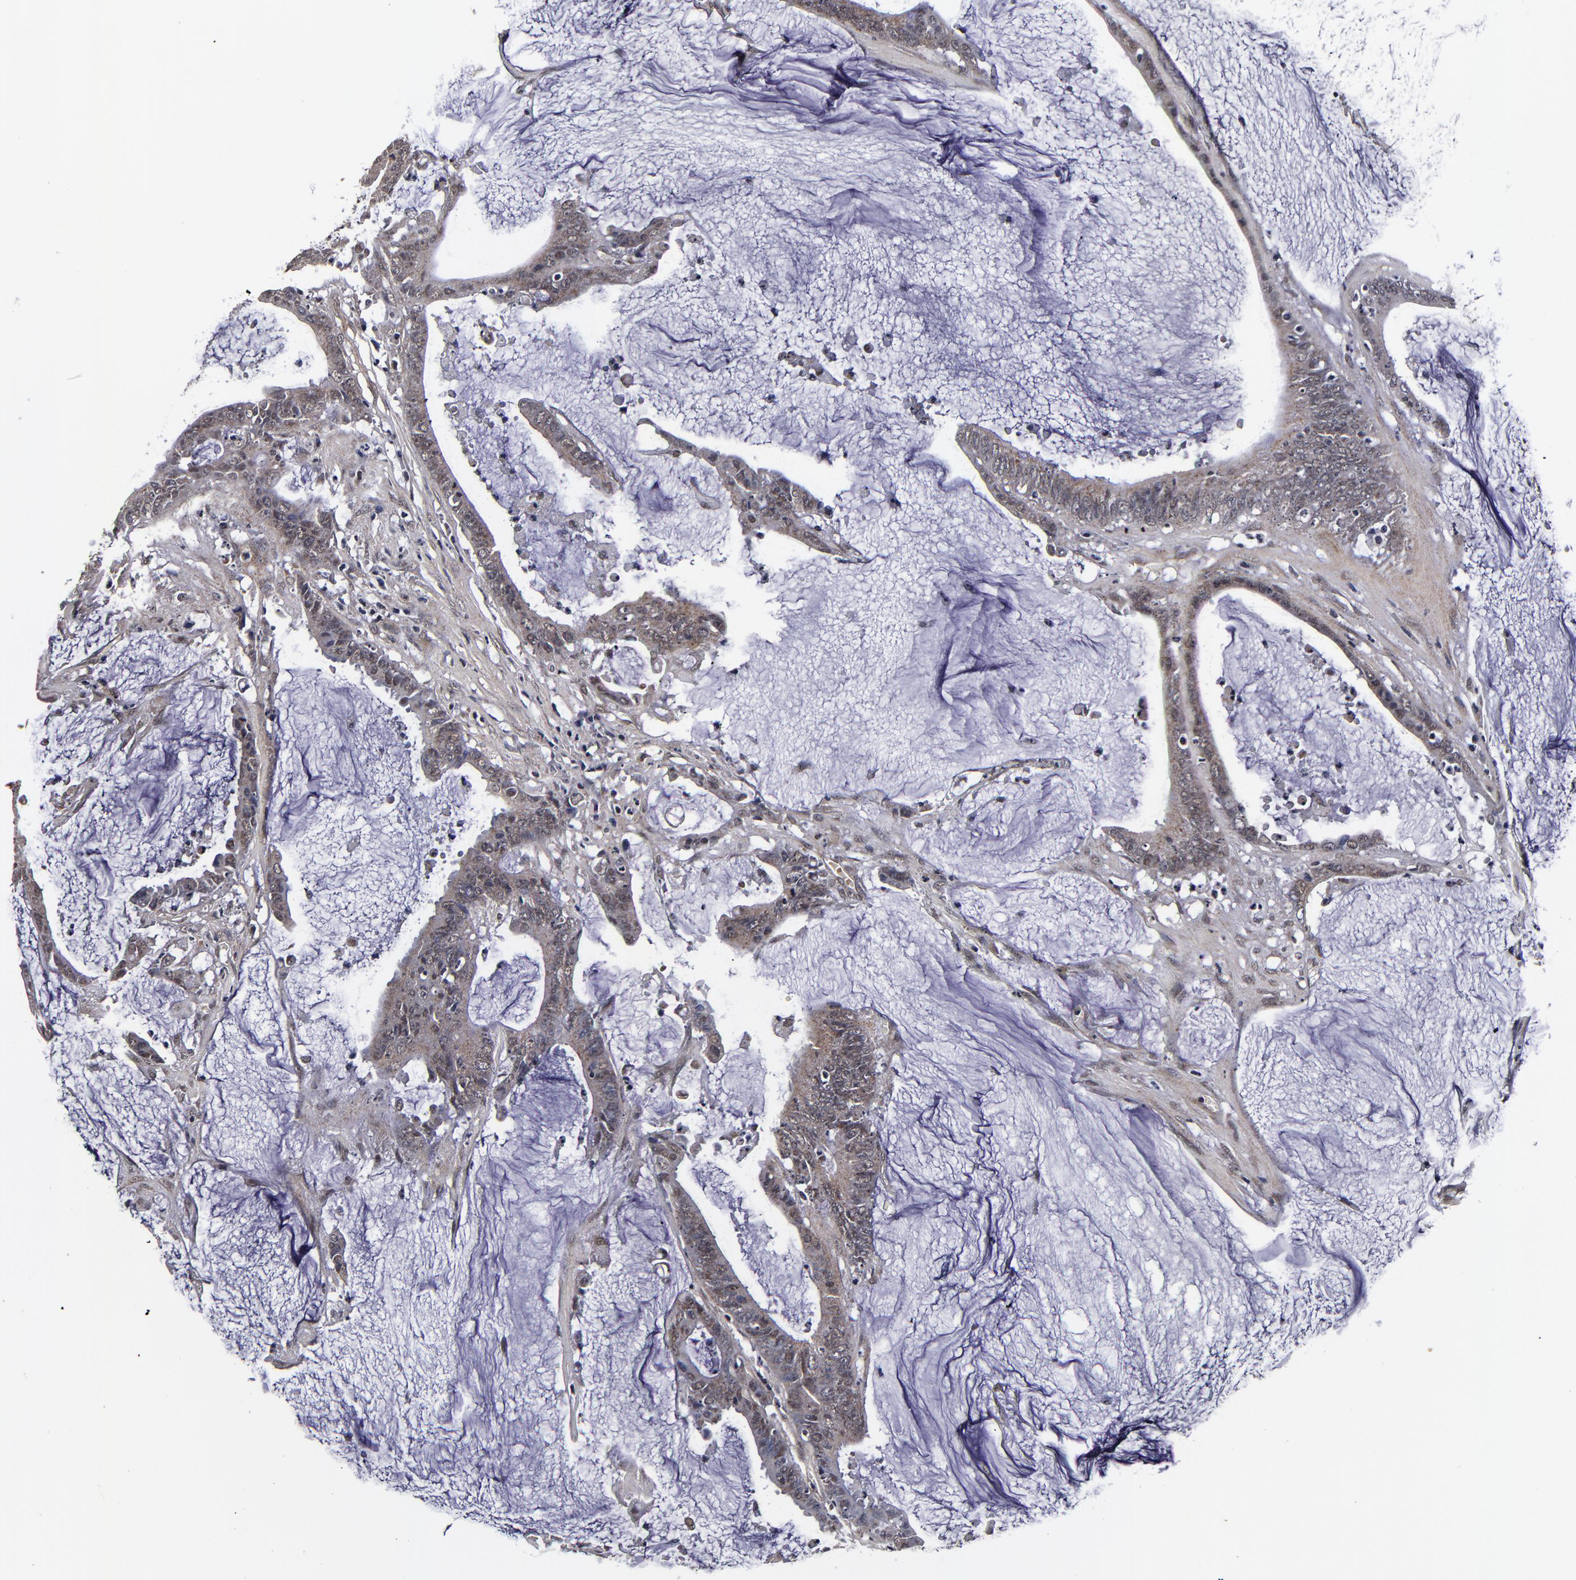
{"staining": {"intensity": "weak", "quantity": ">75%", "location": "cytoplasmic/membranous"}, "tissue": "colorectal cancer", "cell_type": "Tumor cells", "image_type": "cancer", "snomed": [{"axis": "morphology", "description": "Adenocarcinoma, NOS"}, {"axis": "topography", "description": "Rectum"}], "caption": "This image displays IHC staining of human colorectal cancer, with low weak cytoplasmic/membranous positivity in approximately >75% of tumor cells.", "gene": "MMP15", "patient": {"sex": "female", "age": 66}}